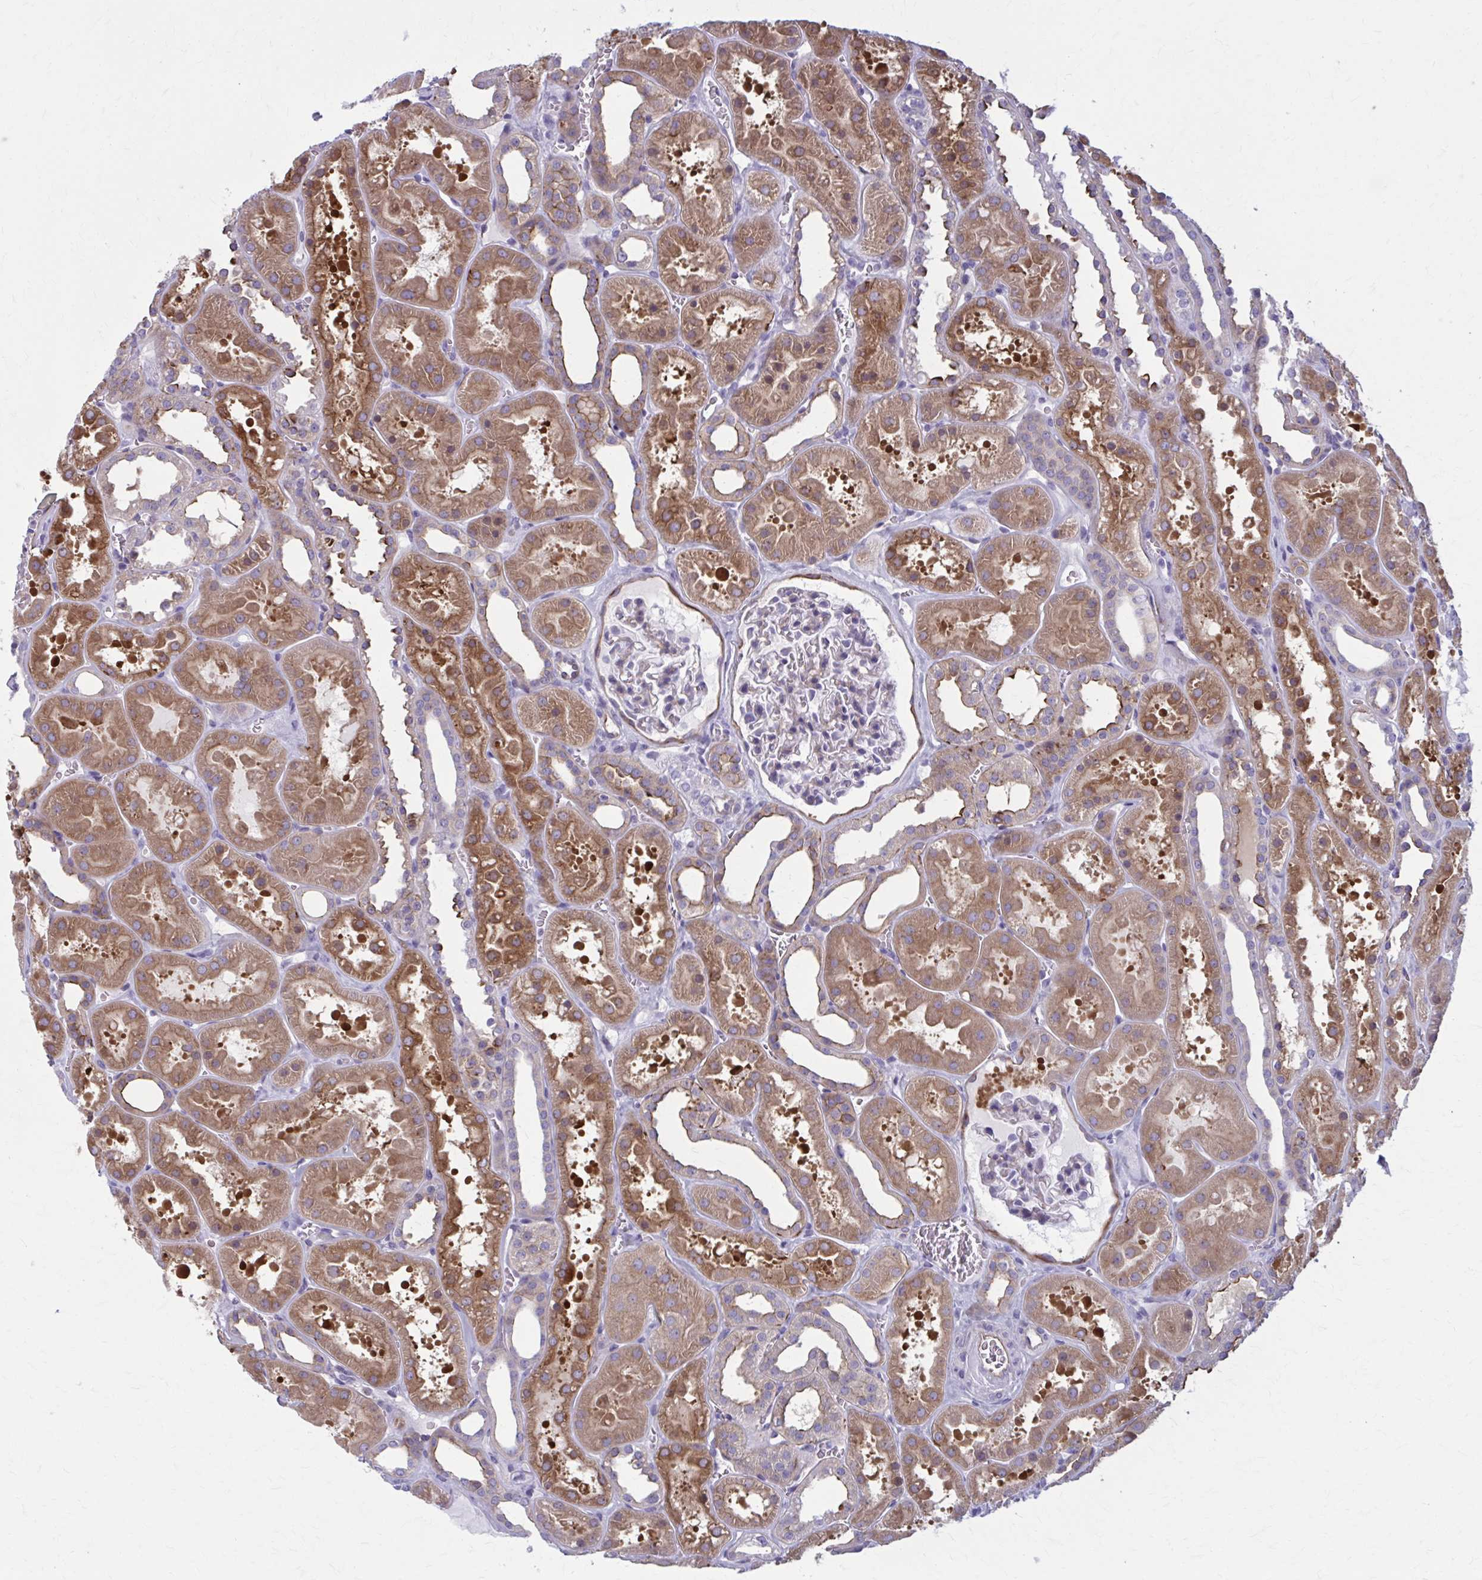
{"staining": {"intensity": "negative", "quantity": "none", "location": "none"}, "tissue": "kidney", "cell_type": "Cells in glomeruli", "image_type": "normal", "snomed": [{"axis": "morphology", "description": "Normal tissue, NOS"}, {"axis": "topography", "description": "Kidney"}], "caption": "High power microscopy micrograph of an IHC image of unremarkable kidney, revealing no significant expression in cells in glomeruli.", "gene": "ZDHHC7", "patient": {"sex": "female", "age": 41}}